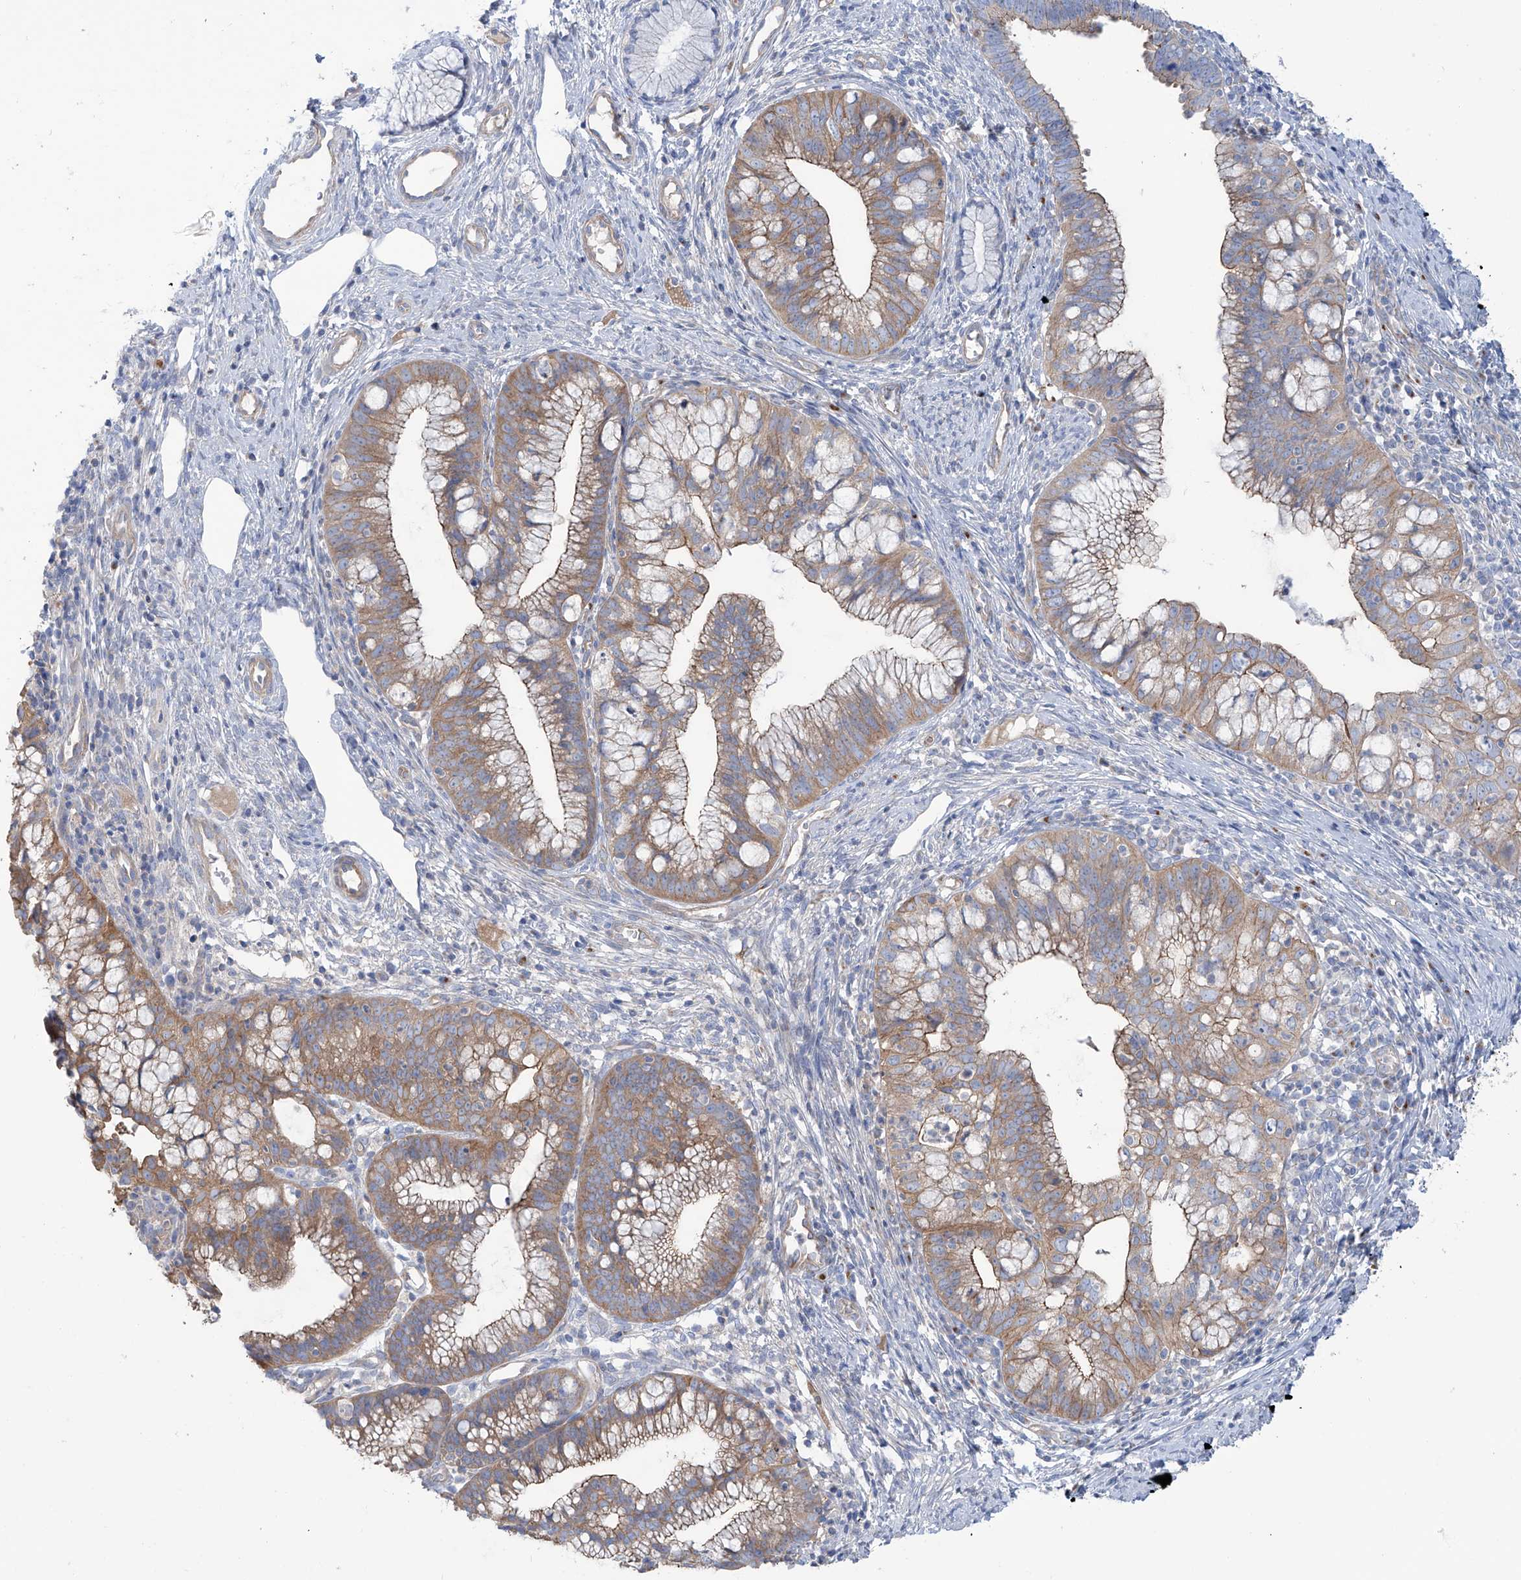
{"staining": {"intensity": "moderate", "quantity": ">75%", "location": "cytoplasmic/membranous"}, "tissue": "cervical cancer", "cell_type": "Tumor cells", "image_type": "cancer", "snomed": [{"axis": "morphology", "description": "Adenocarcinoma, NOS"}, {"axis": "topography", "description": "Cervix"}], "caption": "An image of adenocarcinoma (cervical) stained for a protein demonstrates moderate cytoplasmic/membranous brown staining in tumor cells.", "gene": "TMEM209", "patient": {"sex": "female", "age": 36}}